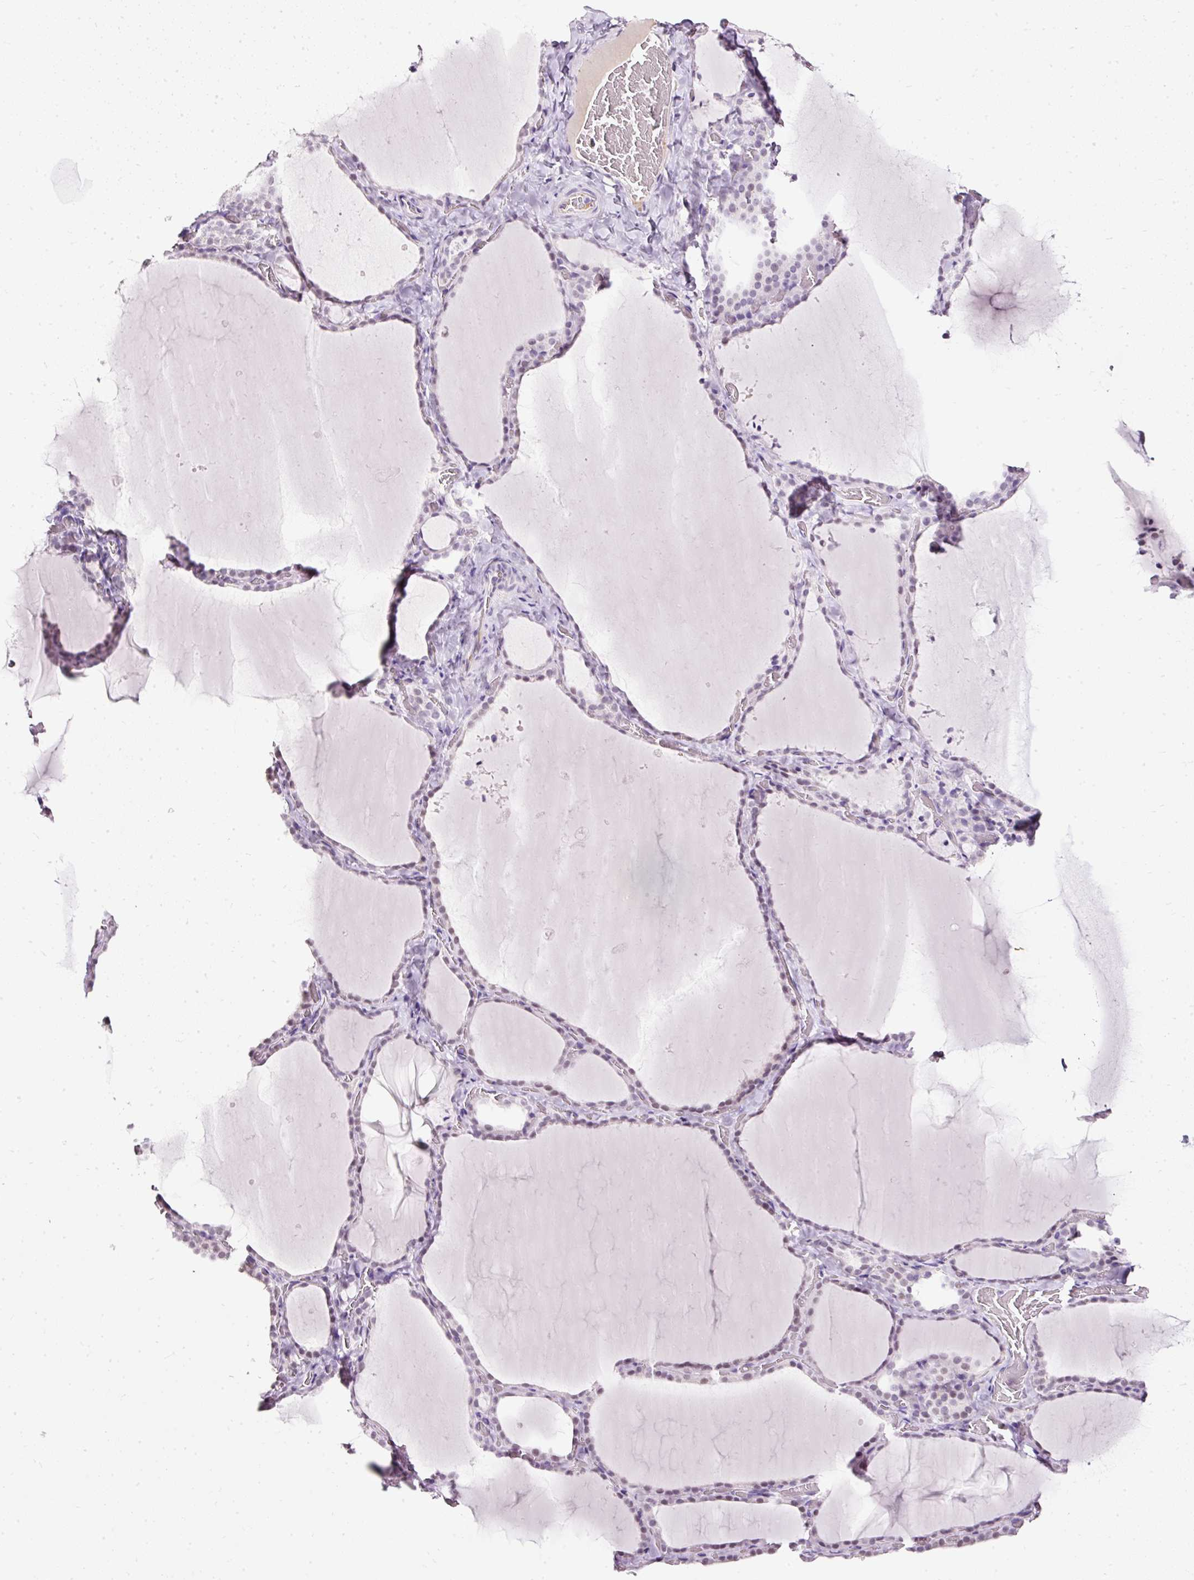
{"staining": {"intensity": "weak", "quantity": "25%-75%", "location": "nuclear"}, "tissue": "thyroid gland", "cell_type": "Glandular cells", "image_type": "normal", "snomed": [{"axis": "morphology", "description": "Normal tissue, NOS"}, {"axis": "topography", "description": "Thyroid gland"}], "caption": "Immunohistochemistry staining of normal thyroid gland, which exhibits low levels of weak nuclear positivity in about 25%-75% of glandular cells indicating weak nuclear protein positivity. The staining was performed using DAB (3,3'-diaminobenzidine) (brown) for protein detection and nuclei were counterstained in hematoxylin (blue).", "gene": "PDE6B", "patient": {"sex": "female", "age": 22}}